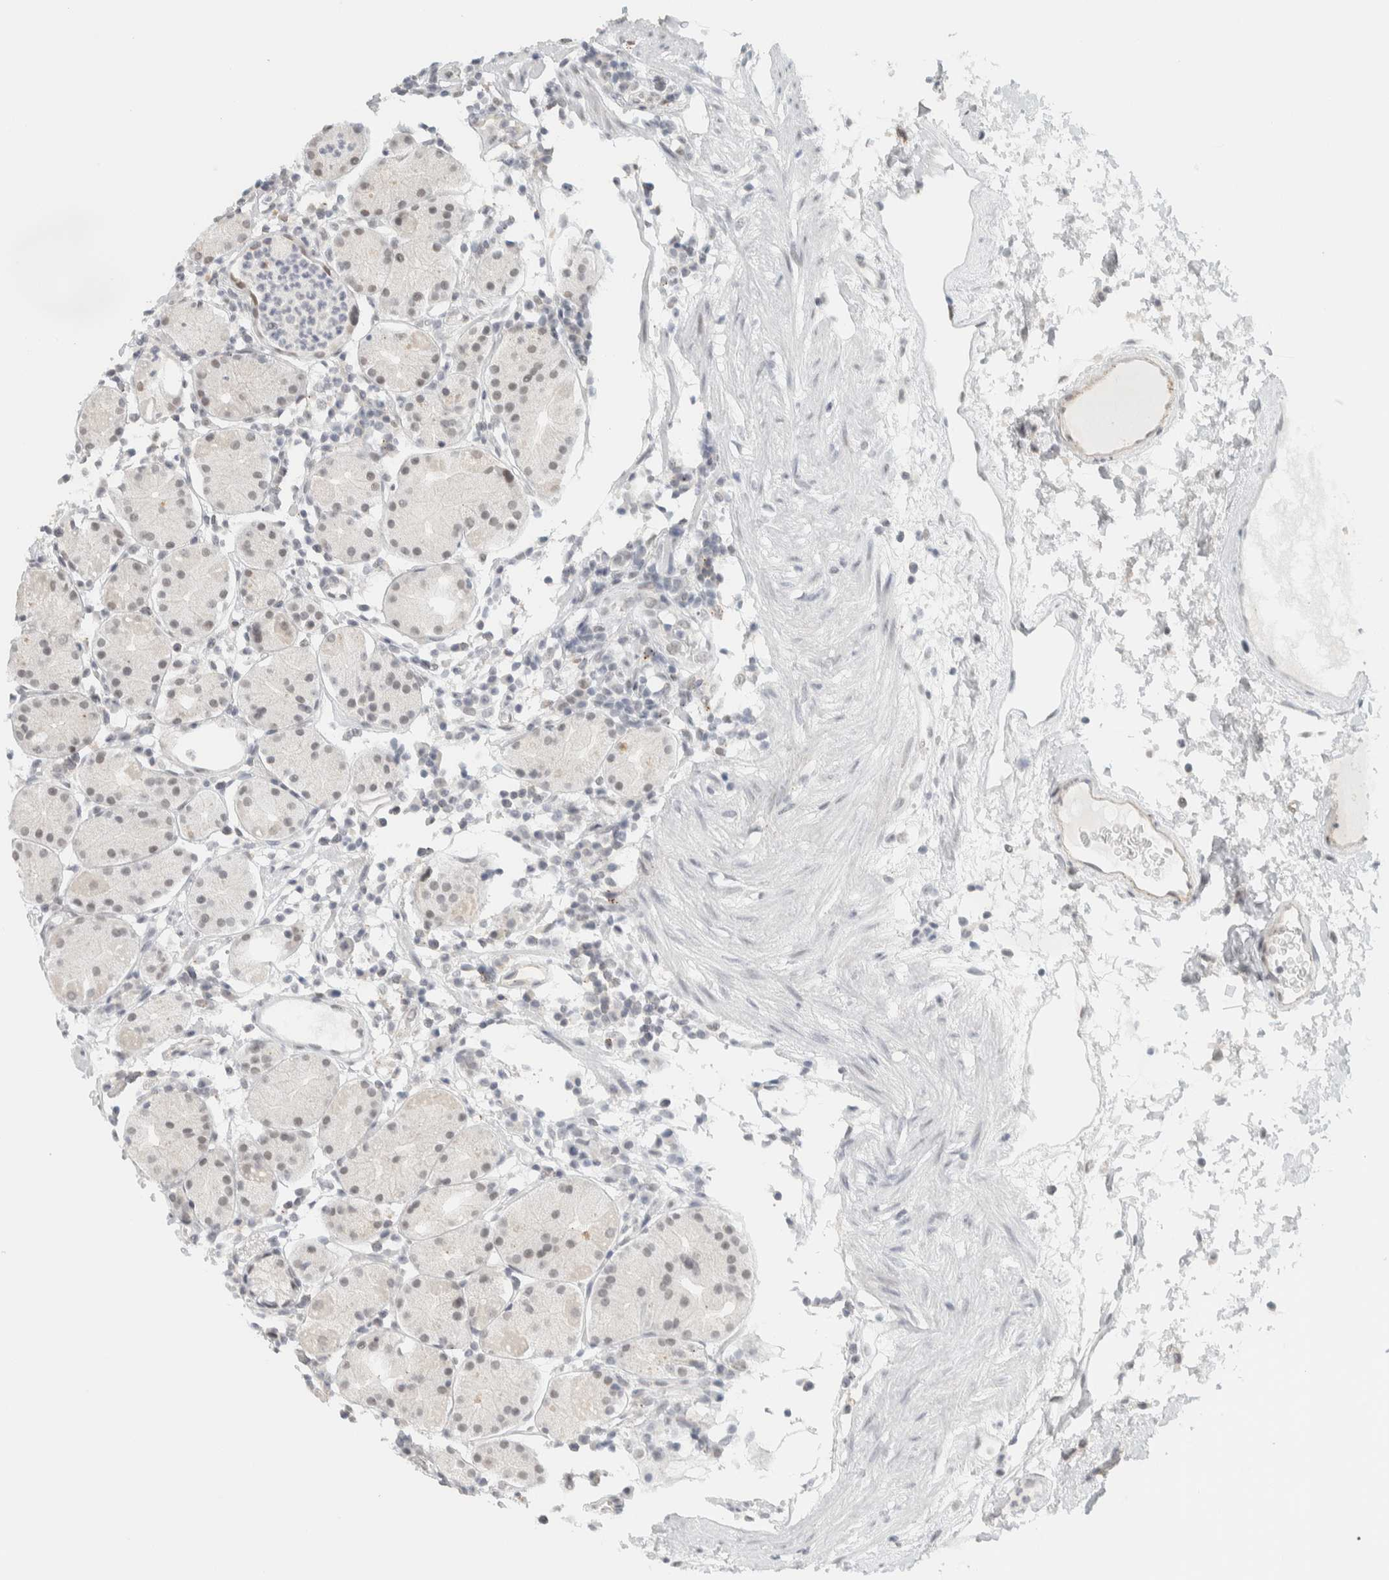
{"staining": {"intensity": "weak", "quantity": "25%-75%", "location": "nuclear"}, "tissue": "stomach", "cell_type": "Glandular cells", "image_type": "normal", "snomed": [{"axis": "morphology", "description": "Normal tissue, NOS"}, {"axis": "topography", "description": "Stomach"}, {"axis": "topography", "description": "Stomach, lower"}], "caption": "Normal stomach reveals weak nuclear staining in approximately 25%-75% of glandular cells, visualized by immunohistochemistry.", "gene": "CDH17", "patient": {"sex": "female", "age": 75}}